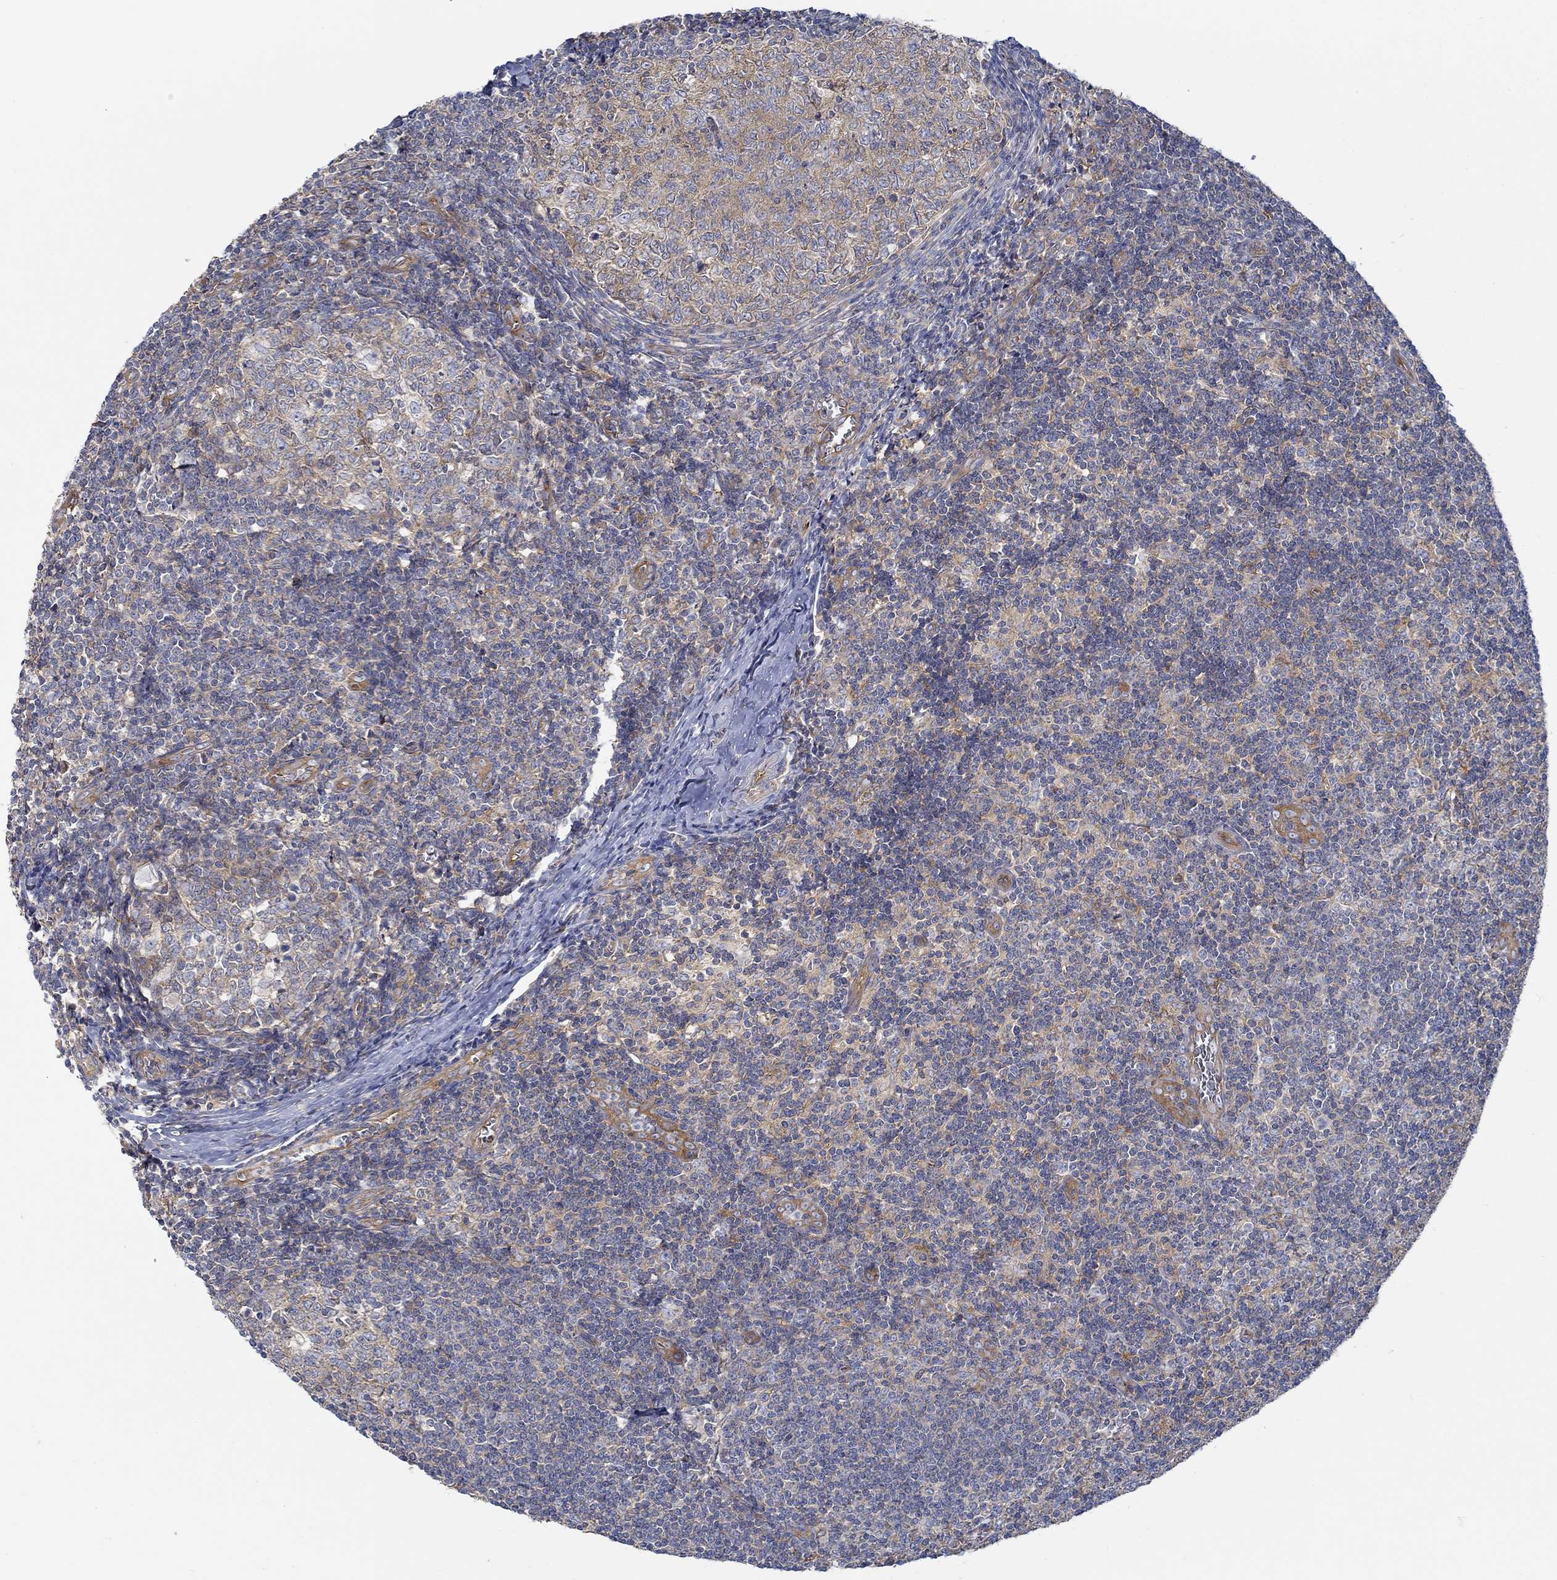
{"staining": {"intensity": "weak", "quantity": "25%-75%", "location": "cytoplasmic/membranous"}, "tissue": "tonsil", "cell_type": "Germinal center cells", "image_type": "normal", "snomed": [{"axis": "morphology", "description": "Normal tissue, NOS"}, {"axis": "topography", "description": "Tonsil"}], "caption": "Immunohistochemistry micrograph of normal human tonsil stained for a protein (brown), which demonstrates low levels of weak cytoplasmic/membranous staining in approximately 25%-75% of germinal center cells.", "gene": "SPAG9", "patient": {"sex": "male", "age": 33}}